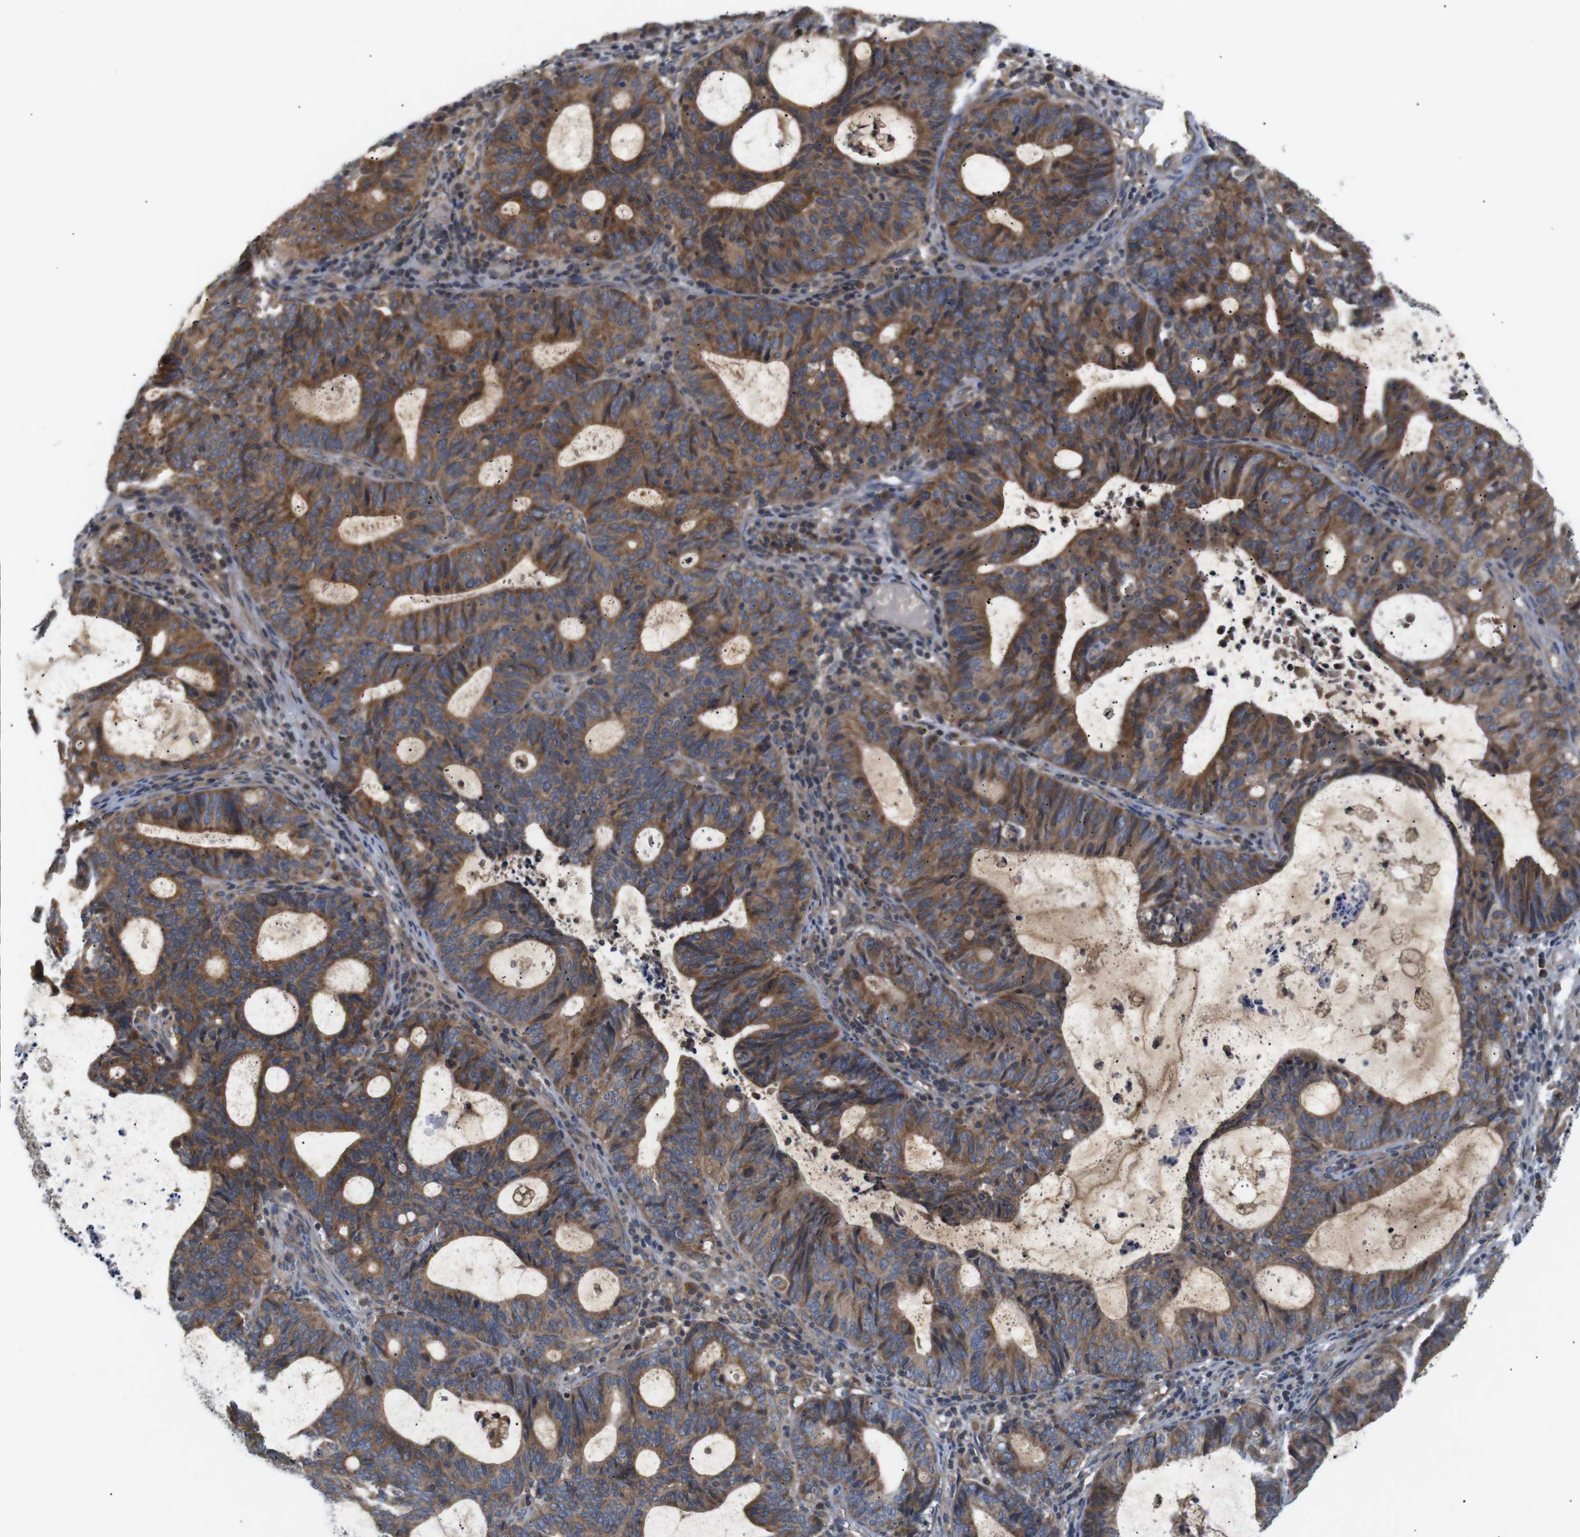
{"staining": {"intensity": "moderate", "quantity": ">75%", "location": "cytoplasmic/membranous"}, "tissue": "endometrial cancer", "cell_type": "Tumor cells", "image_type": "cancer", "snomed": [{"axis": "morphology", "description": "Adenocarcinoma, NOS"}, {"axis": "topography", "description": "Uterus"}], "caption": "Immunohistochemistry (IHC) (DAB (3,3'-diaminobenzidine)) staining of human endometrial cancer reveals moderate cytoplasmic/membranous protein expression in approximately >75% of tumor cells. (brown staining indicates protein expression, while blue staining denotes nuclei).", "gene": "RIPK1", "patient": {"sex": "female", "age": 83}}